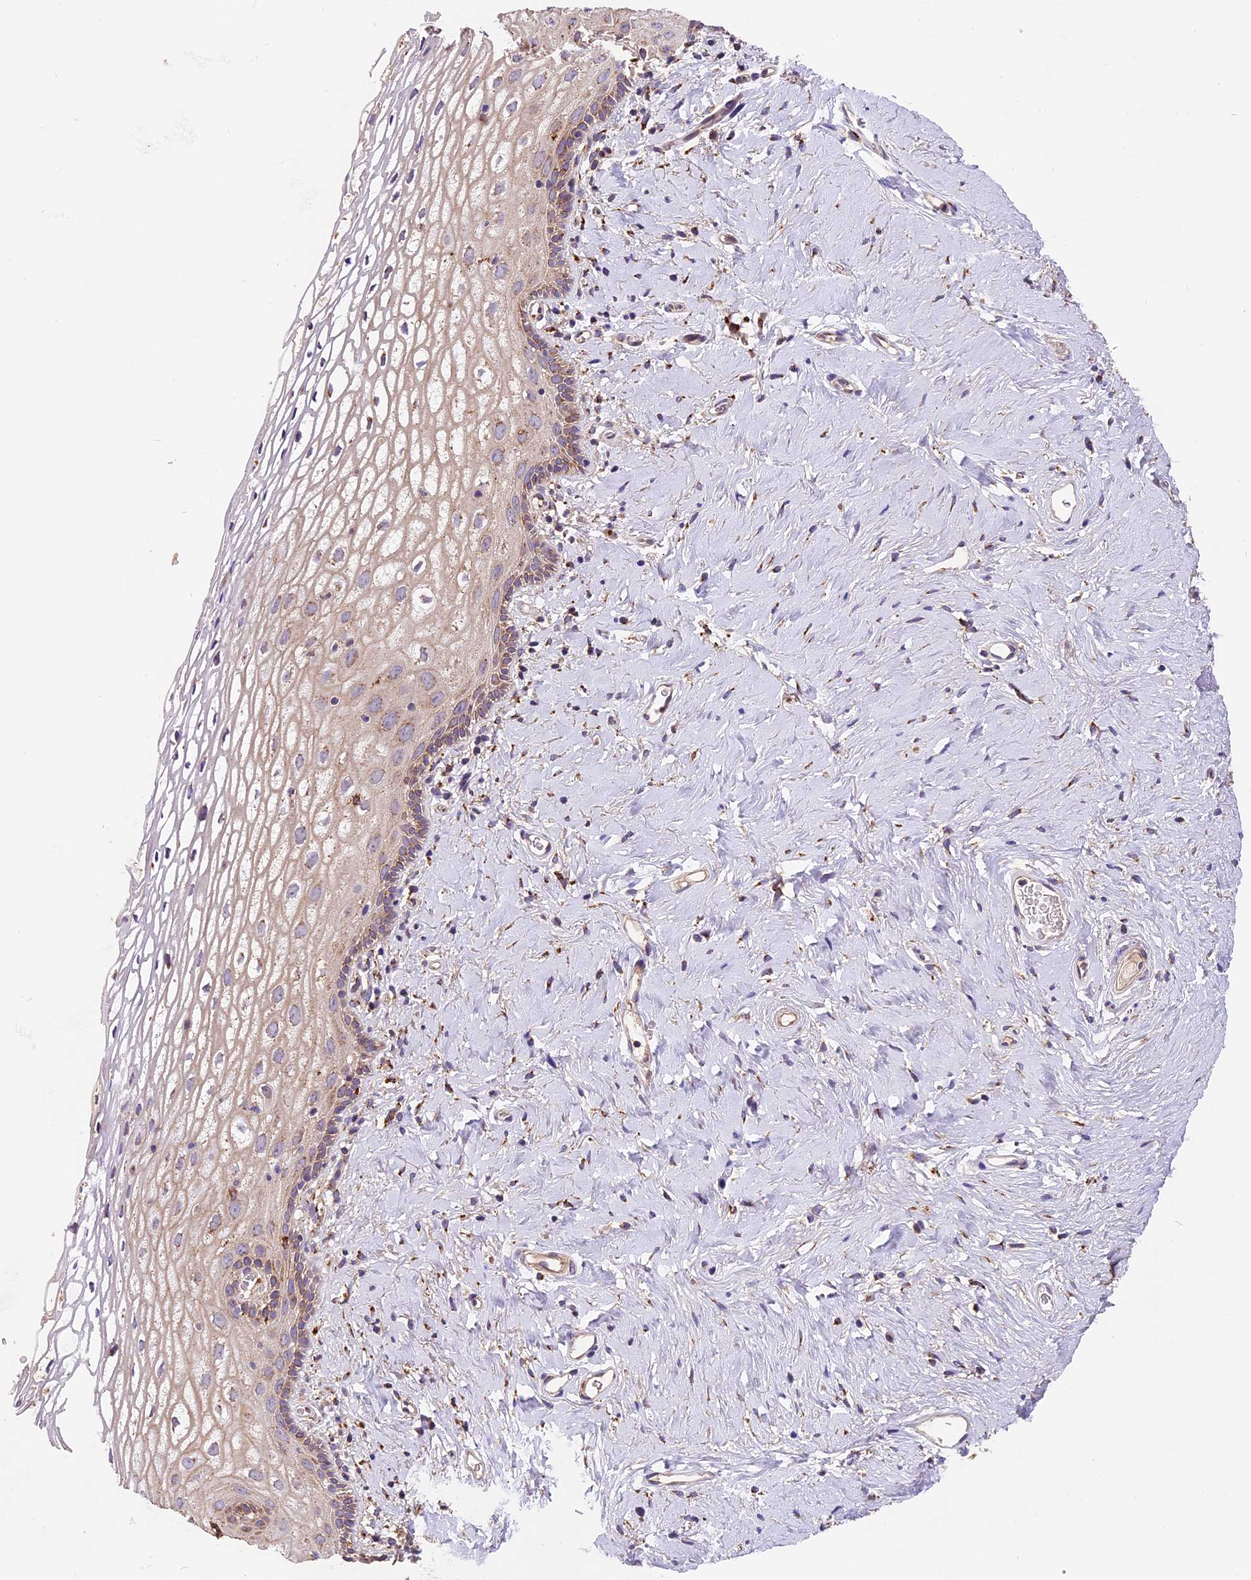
{"staining": {"intensity": "moderate", "quantity": "<25%", "location": "cytoplasmic/membranous"}, "tissue": "vagina", "cell_type": "Squamous epithelial cells", "image_type": "normal", "snomed": [{"axis": "morphology", "description": "Normal tissue, NOS"}, {"axis": "morphology", "description": "Adenocarcinoma, NOS"}, {"axis": "topography", "description": "Rectum"}, {"axis": "topography", "description": "Vagina"}], "caption": "IHC (DAB (3,3'-diaminobenzidine)) staining of unremarkable human vagina demonstrates moderate cytoplasmic/membranous protein staining in about <25% of squamous epithelial cells.", "gene": "COPE", "patient": {"sex": "female", "age": 71}}